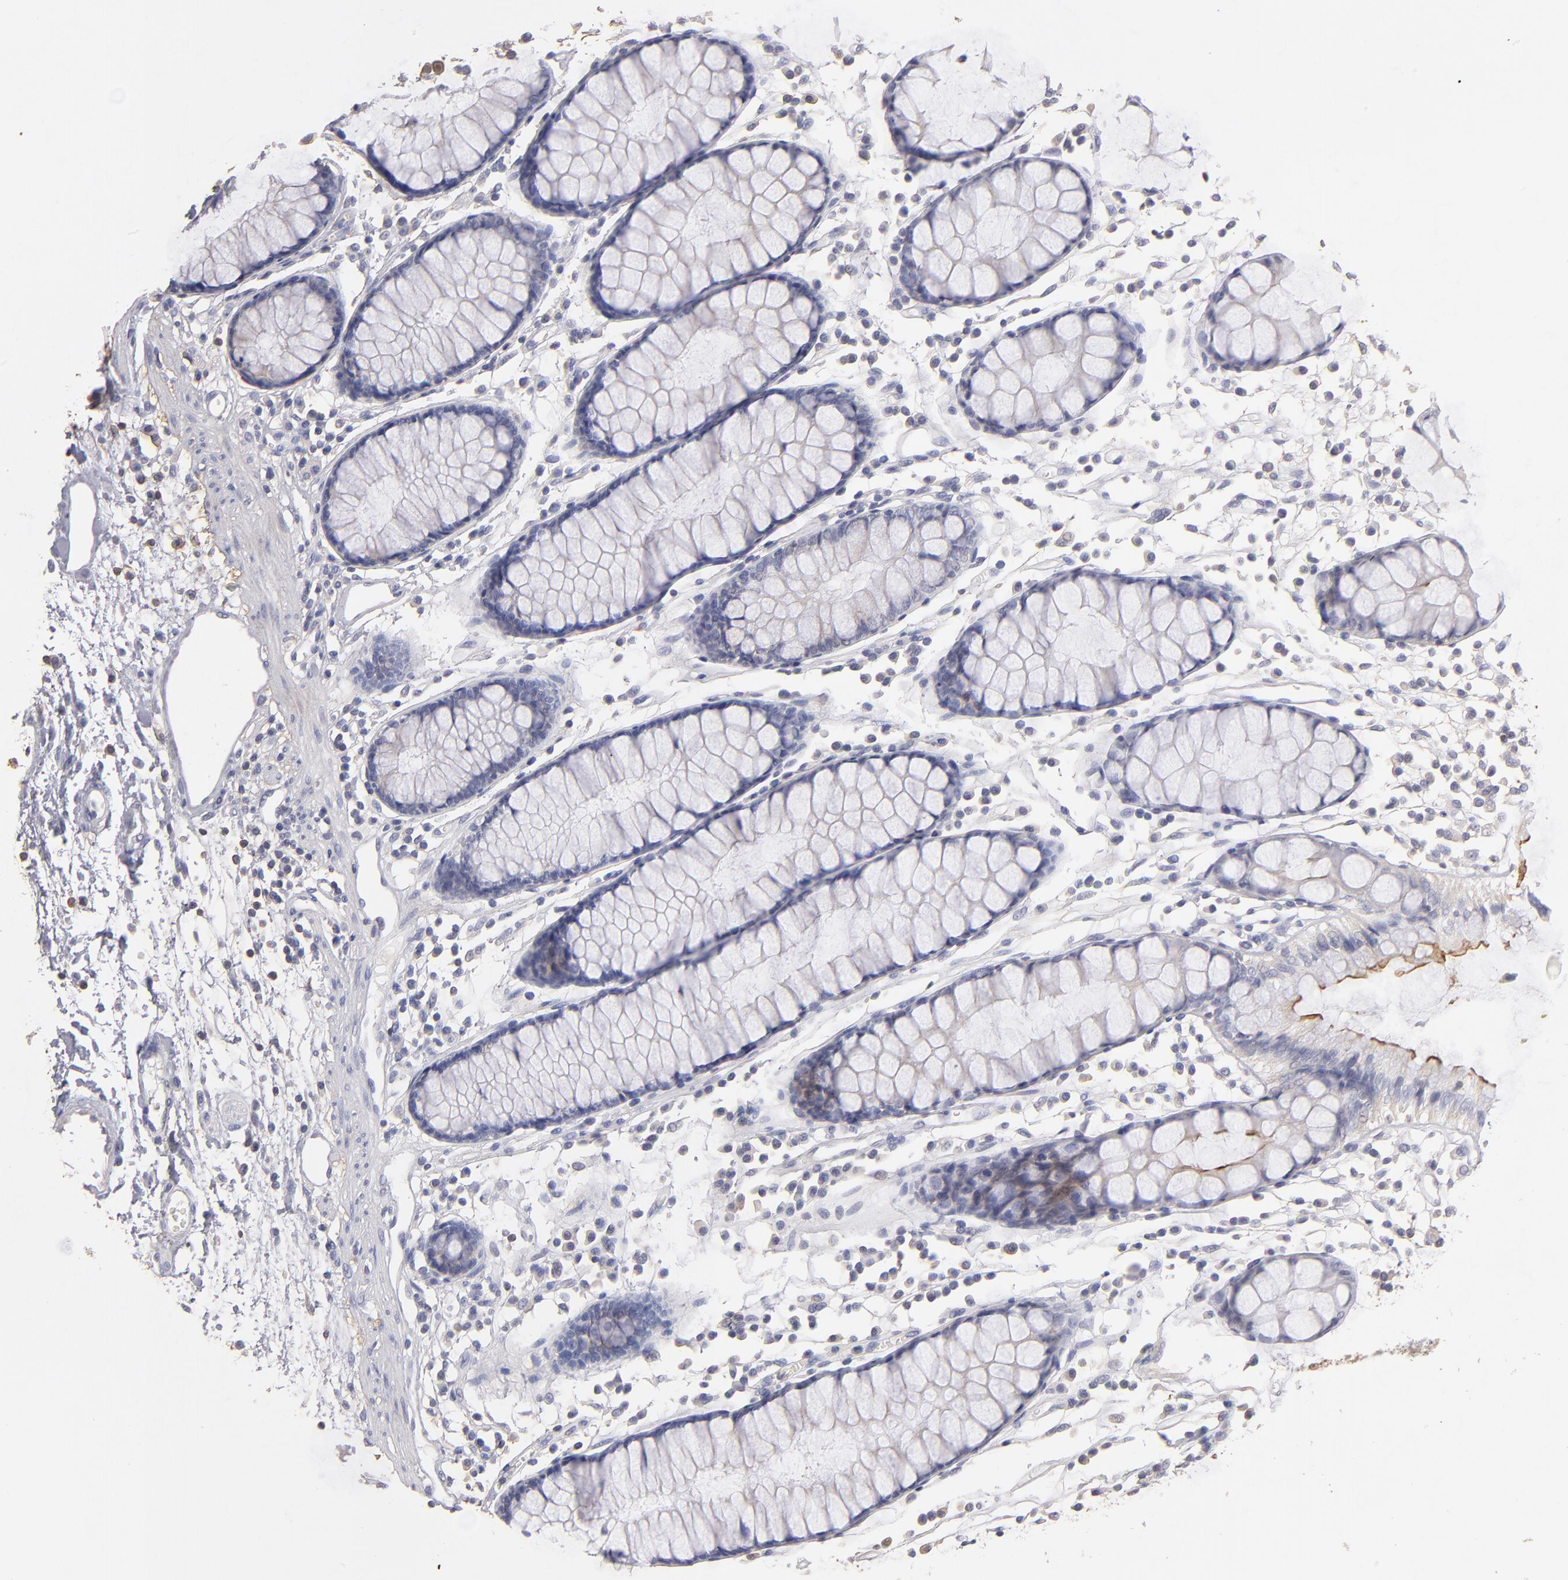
{"staining": {"intensity": "negative", "quantity": "none", "location": "none"}, "tissue": "colon", "cell_type": "Endothelial cells", "image_type": "normal", "snomed": [{"axis": "morphology", "description": "Normal tissue, NOS"}, {"axis": "topography", "description": "Colon"}], "caption": "Endothelial cells are negative for brown protein staining in unremarkable colon. (DAB (3,3'-diaminobenzidine) immunohistochemistry (IHC), high magnification).", "gene": "ABCB1", "patient": {"sex": "female", "age": 78}}